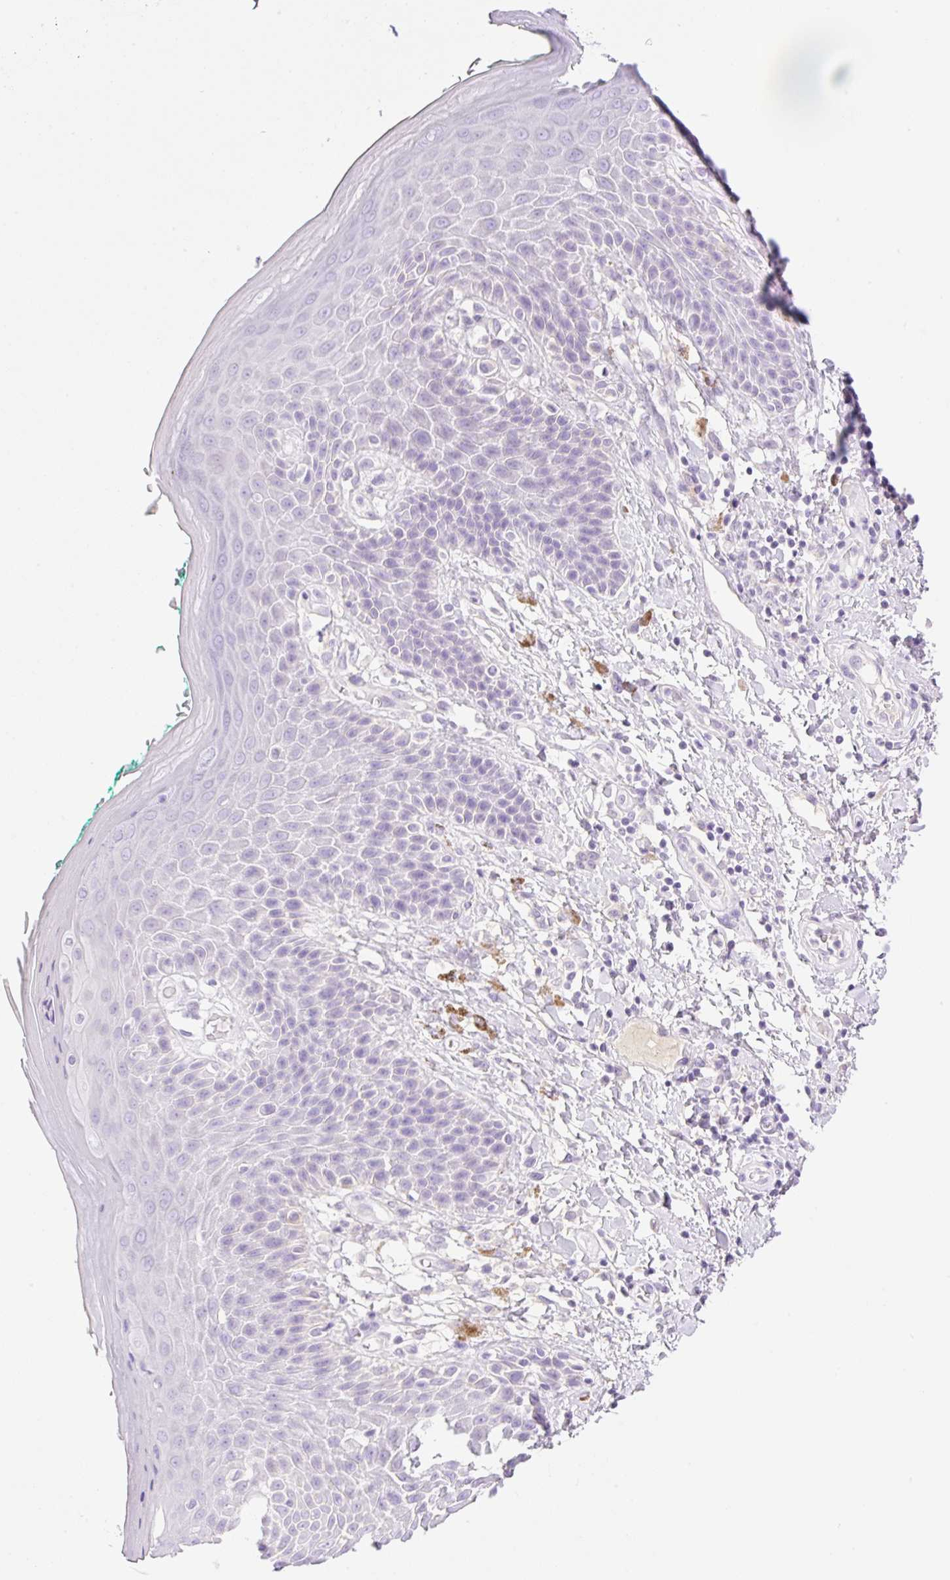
{"staining": {"intensity": "negative", "quantity": "none", "location": "none"}, "tissue": "skin", "cell_type": "Epidermal cells", "image_type": "normal", "snomed": [{"axis": "morphology", "description": "Normal tissue, NOS"}, {"axis": "topography", "description": "Peripheral nerve tissue"}], "caption": "Photomicrograph shows no protein staining in epidermal cells of normal skin. (DAB immunohistochemistry (IHC) with hematoxylin counter stain).", "gene": "PALM3", "patient": {"sex": "male", "age": 51}}